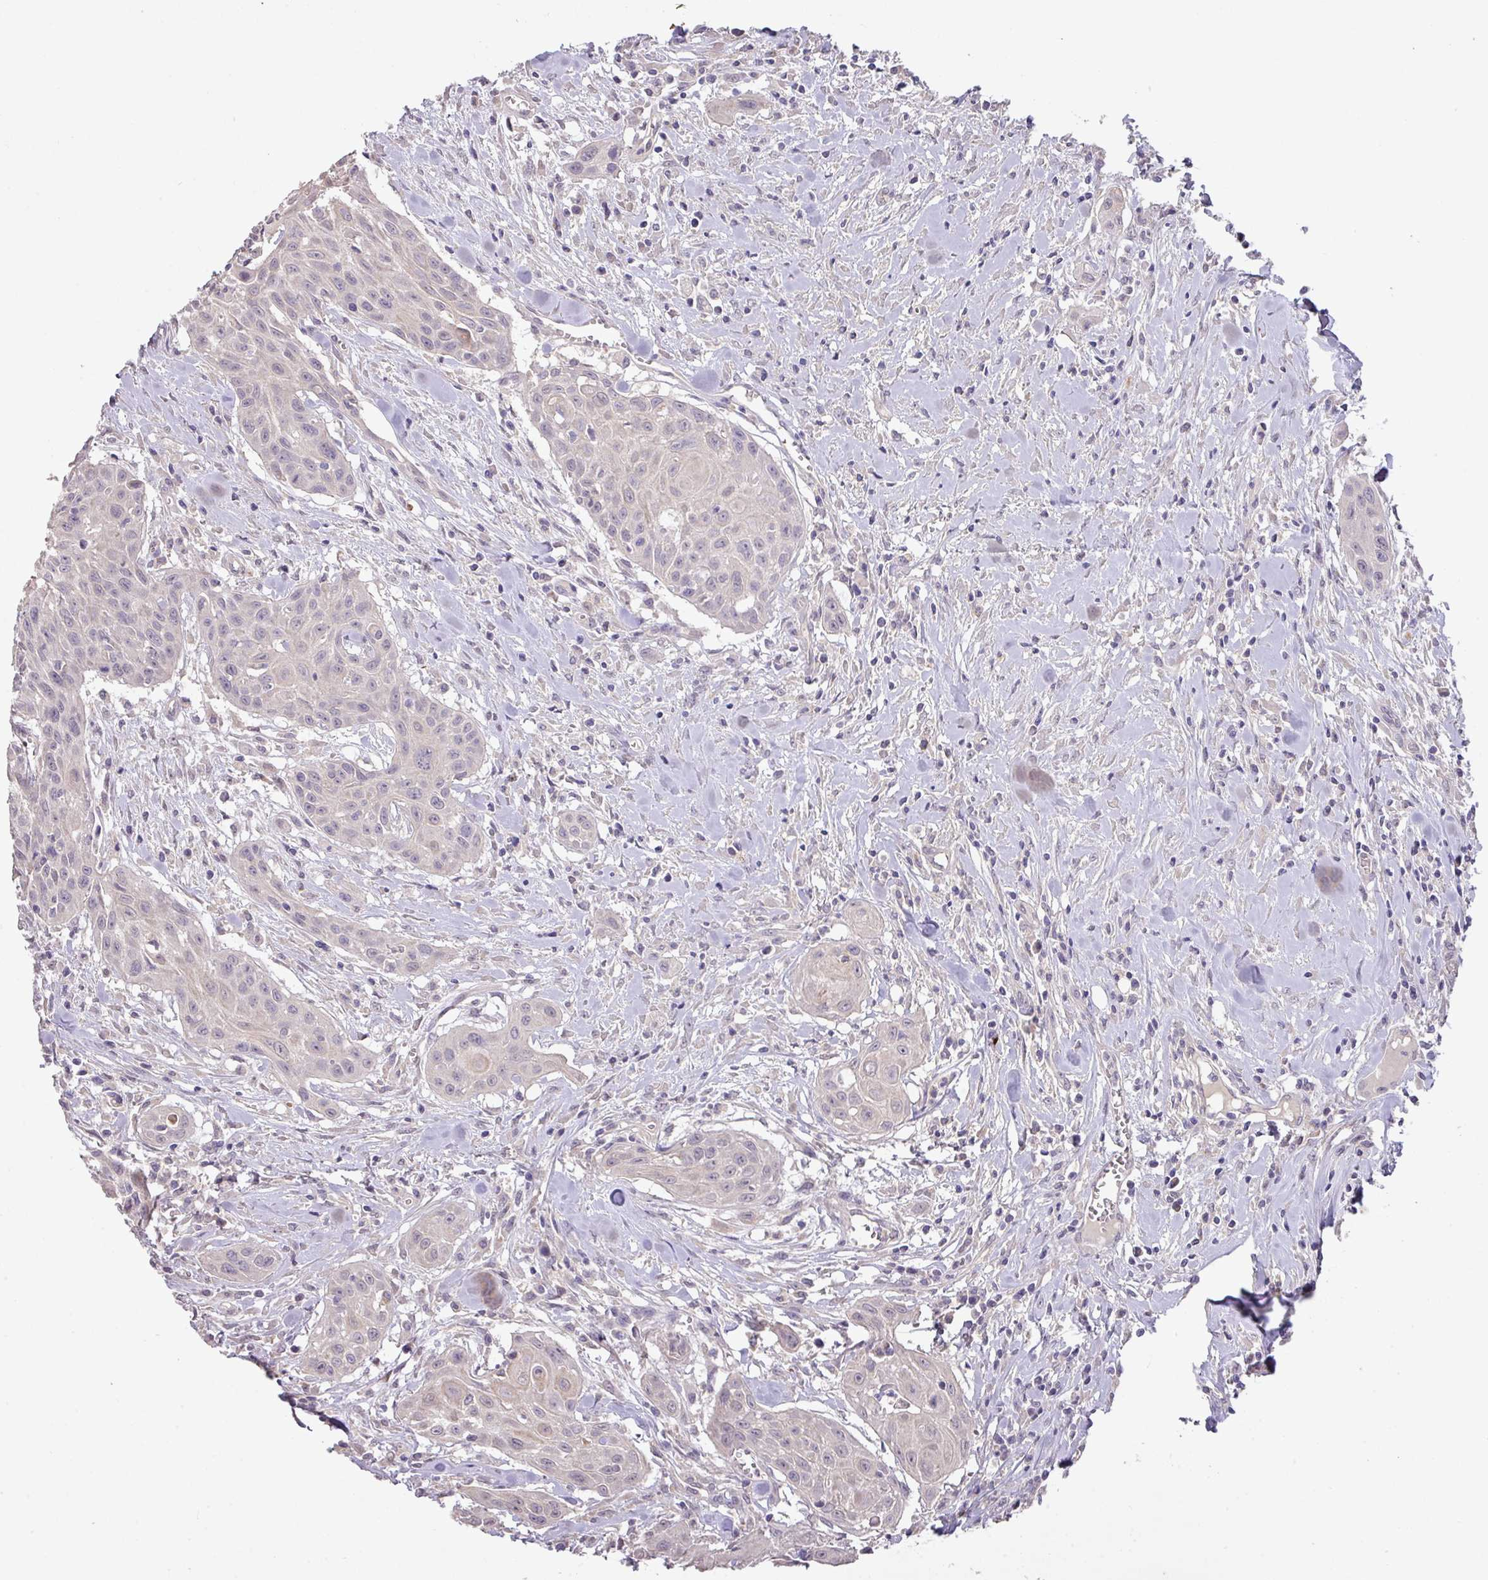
{"staining": {"intensity": "negative", "quantity": "none", "location": "none"}, "tissue": "head and neck cancer", "cell_type": "Tumor cells", "image_type": "cancer", "snomed": [{"axis": "morphology", "description": "Squamous cell carcinoma, NOS"}, {"axis": "topography", "description": "Lymph node"}, {"axis": "topography", "description": "Salivary gland"}, {"axis": "topography", "description": "Head-Neck"}], "caption": "Tumor cells show no significant protein staining in head and neck cancer (squamous cell carcinoma). (DAB immunohistochemistry, high magnification).", "gene": "PRADC1", "patient": {"sex": "female", "age": 74}}